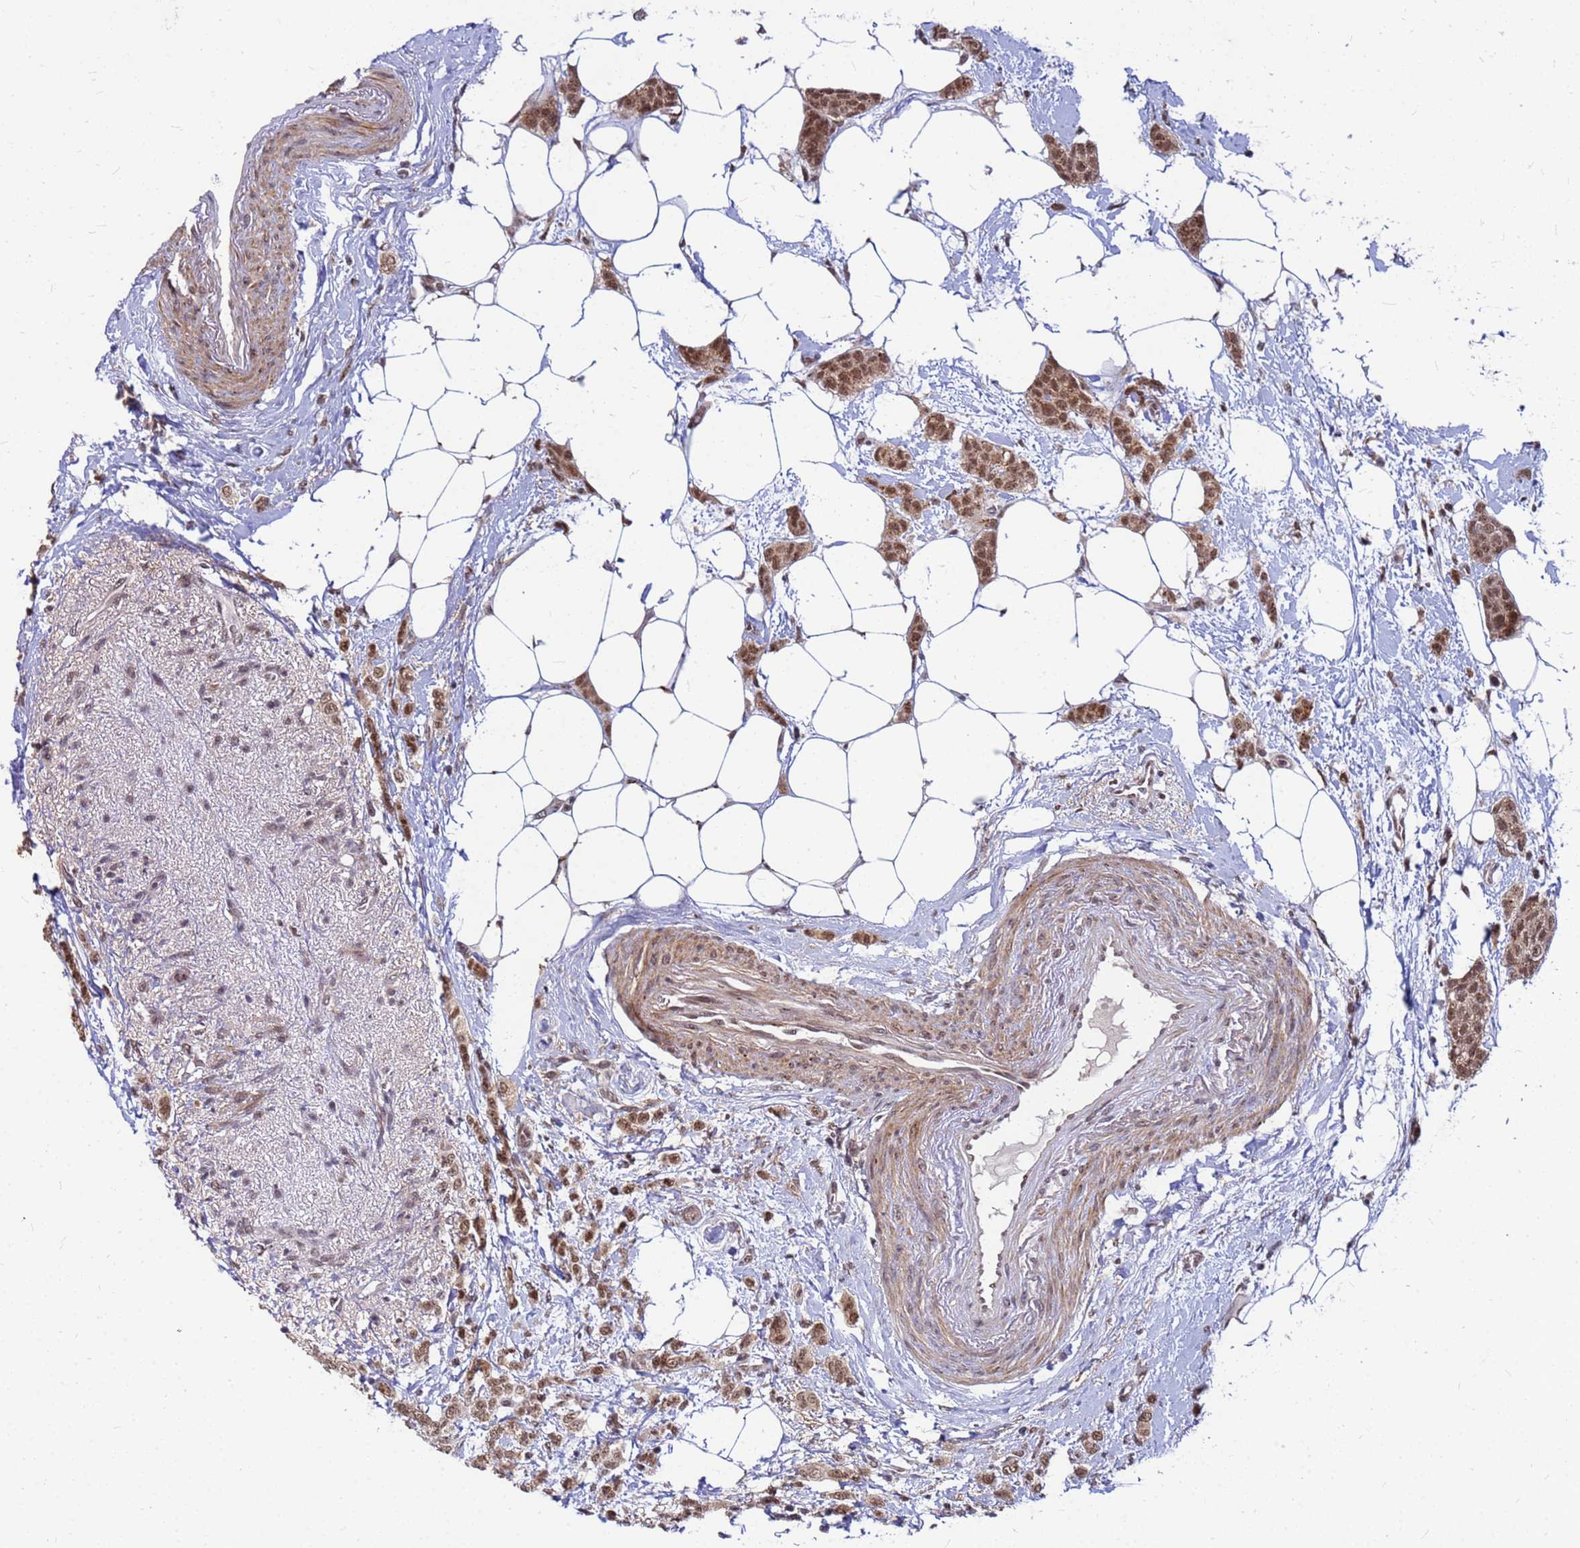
{"staining": {"intensity": "moderate", "quantity": ">75%", "location": "nuclear"}, "tissue": "breast cancer", "cell_type": "Tumor cells", "image_type": "cancer", "snomed": [{"axis": "morphology", "description": "Duct carcinoma"}, {"axis": "topography", "description": "Breast"}], "caption": "Immunohistochemical staining of breast cancer (invasive ductal carcinoma) reveals medium levels of moderate nuclear protein positivity in approximately >75% of tumor cells.", "gene": "NCBP2", "patient": {"sex": "female", "age": 72}}